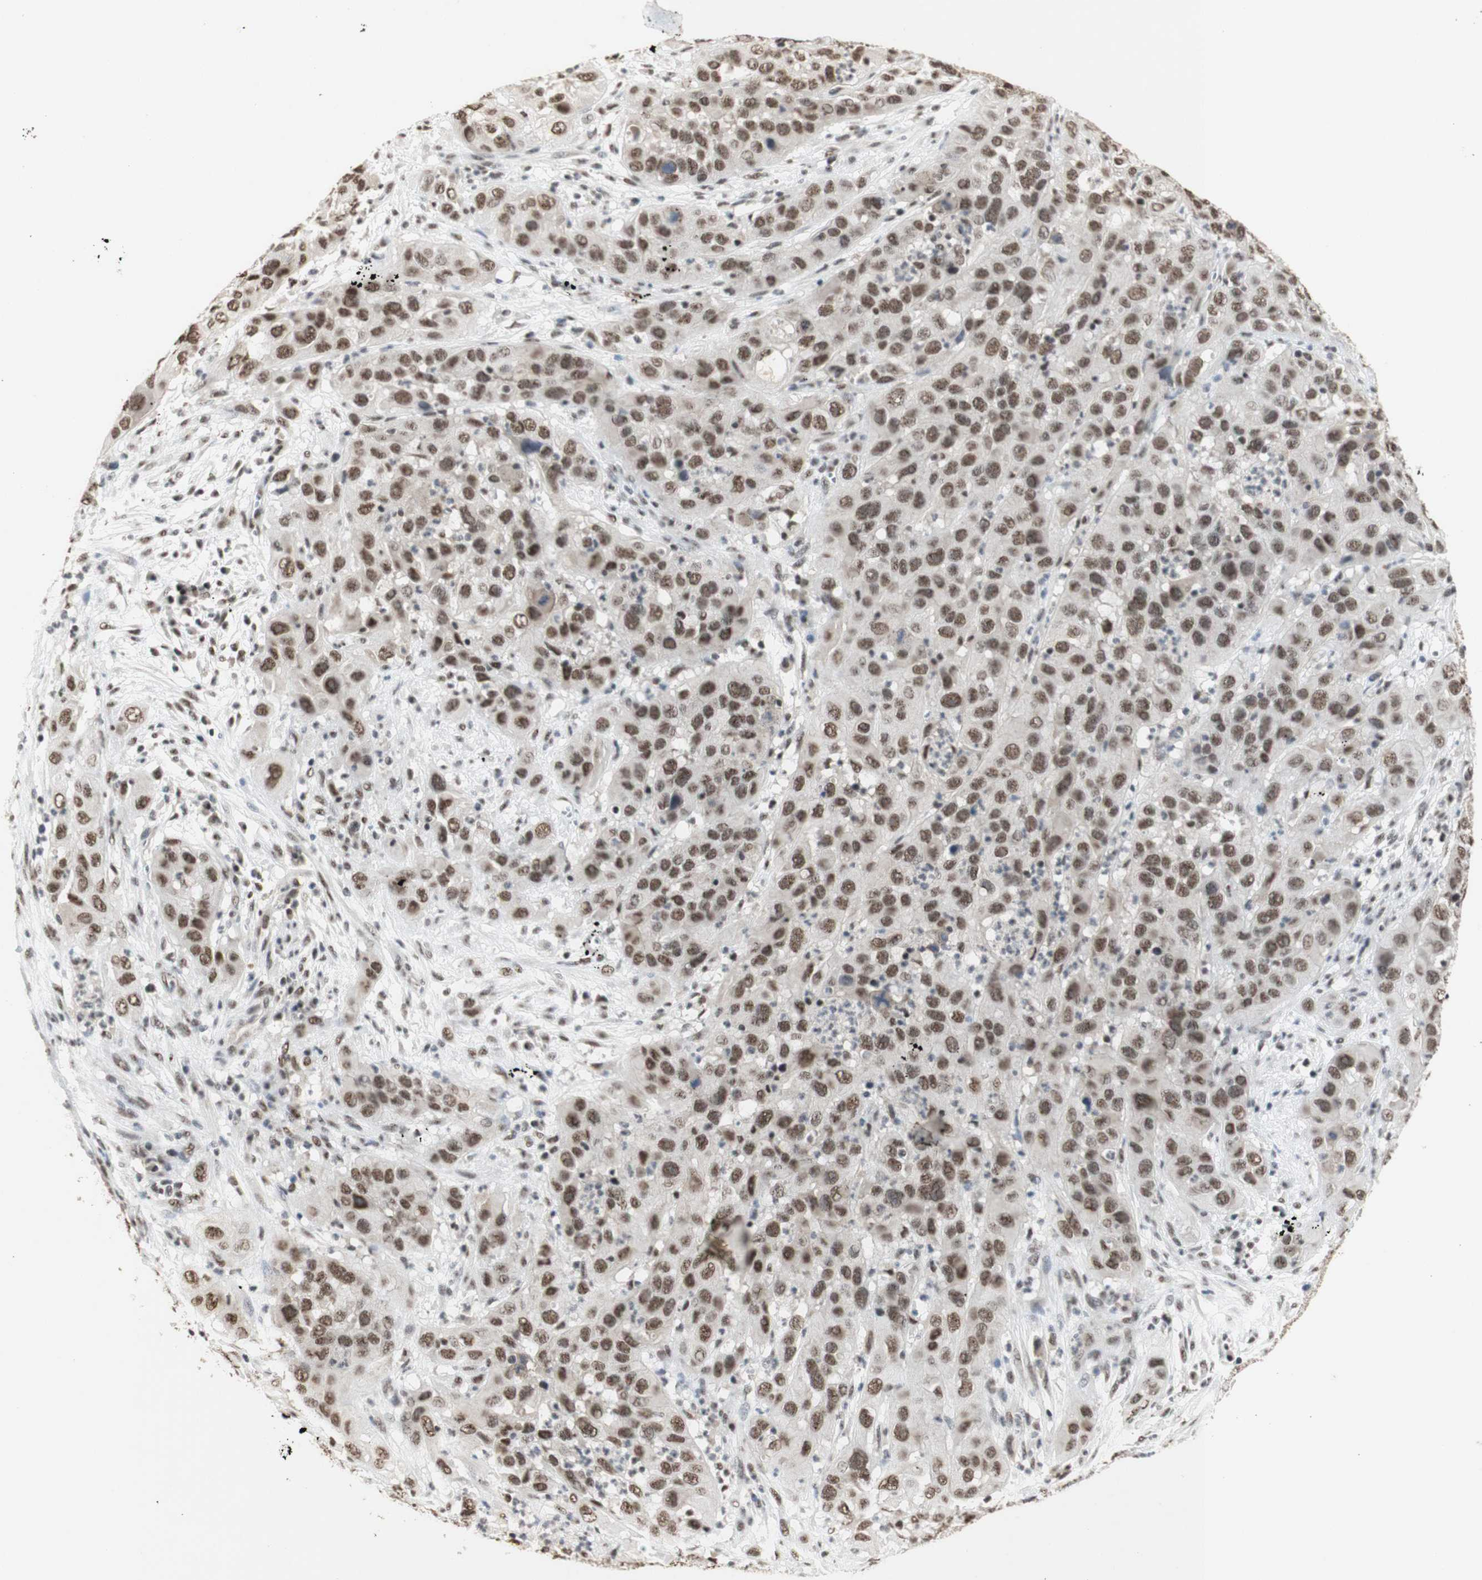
{"staining": {"intensity": "moderate", "quantity": ">75%", "location": "nuclear"}, "tissue": "cervical cancer", "cell_type": "Tumor cells", "image_type": "cancer", "snomed": [{"axis": "morphology", "description": "Squamous cell carcinoma, NOS"}, {"axis": "topography", "description": "Cervix"}], "caption": "Human squamous cell carcinoma (cervical) stained for a protein (brown) reveals moderate nuclear positive expression in about >75% of tumor cells.", "gene": "SNRPB", "patient": {"sex": "female", "age": 32}}